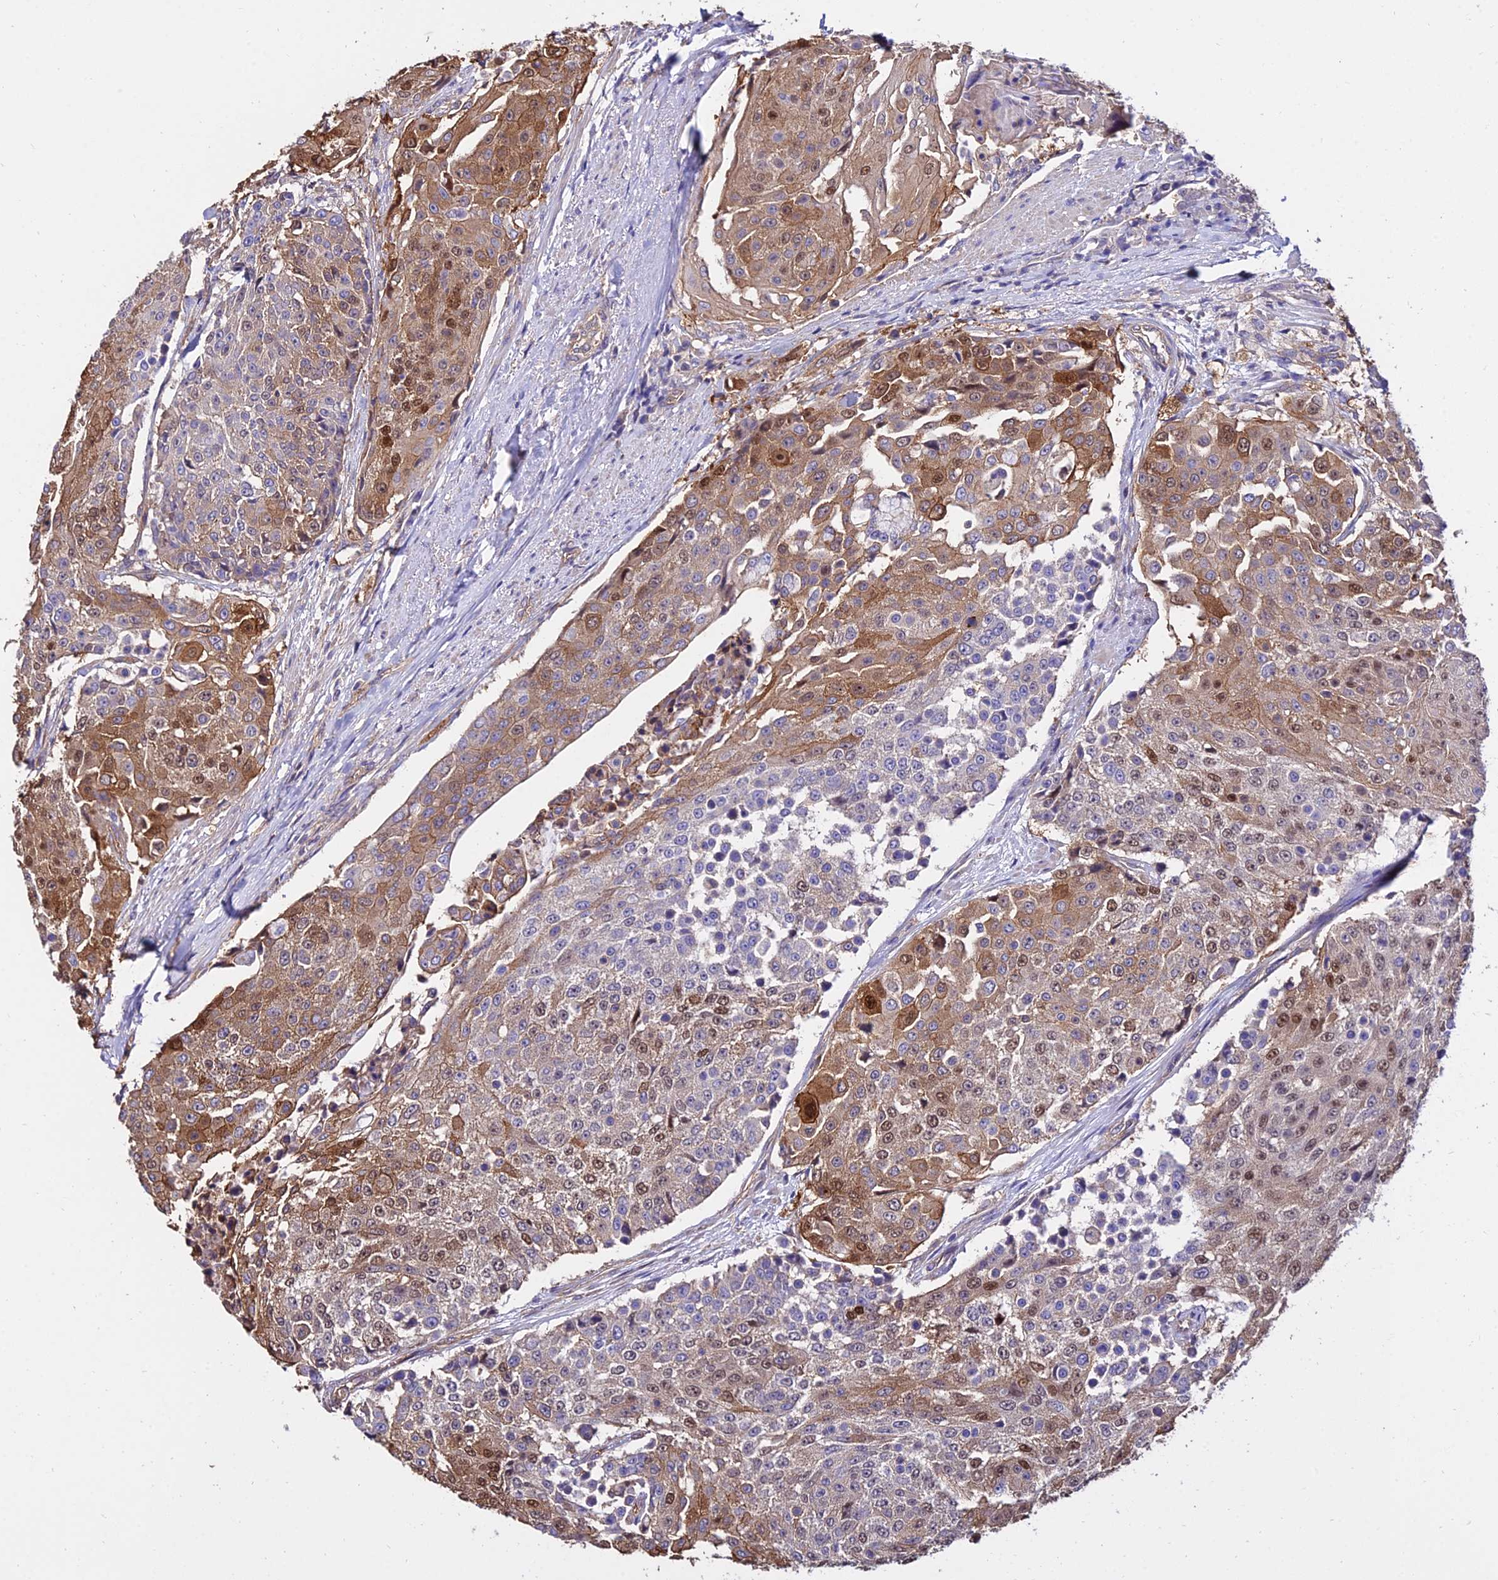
{"staining": {"intensity": "moderate", "quantity": ">75%", "location": "cytoplasmic/membranous,nuclear"}, "tissue": "urothelial cancer", "cell_type": "Tumor cells", "image_type": "cancer", "snomed": [{"axis": "morphology", "description": "Urothelial carcinoma, High grade"}, {"axis": "topography", "description": "Urinary bladder"}], "caption": "A brown stain highlights moderate cytoplasmic/membranous and nuclear staining of a protein in human urothelial cancer tumor cells.", "gene": "CALM2", "patient": {"sex": "female", "age": 63}}